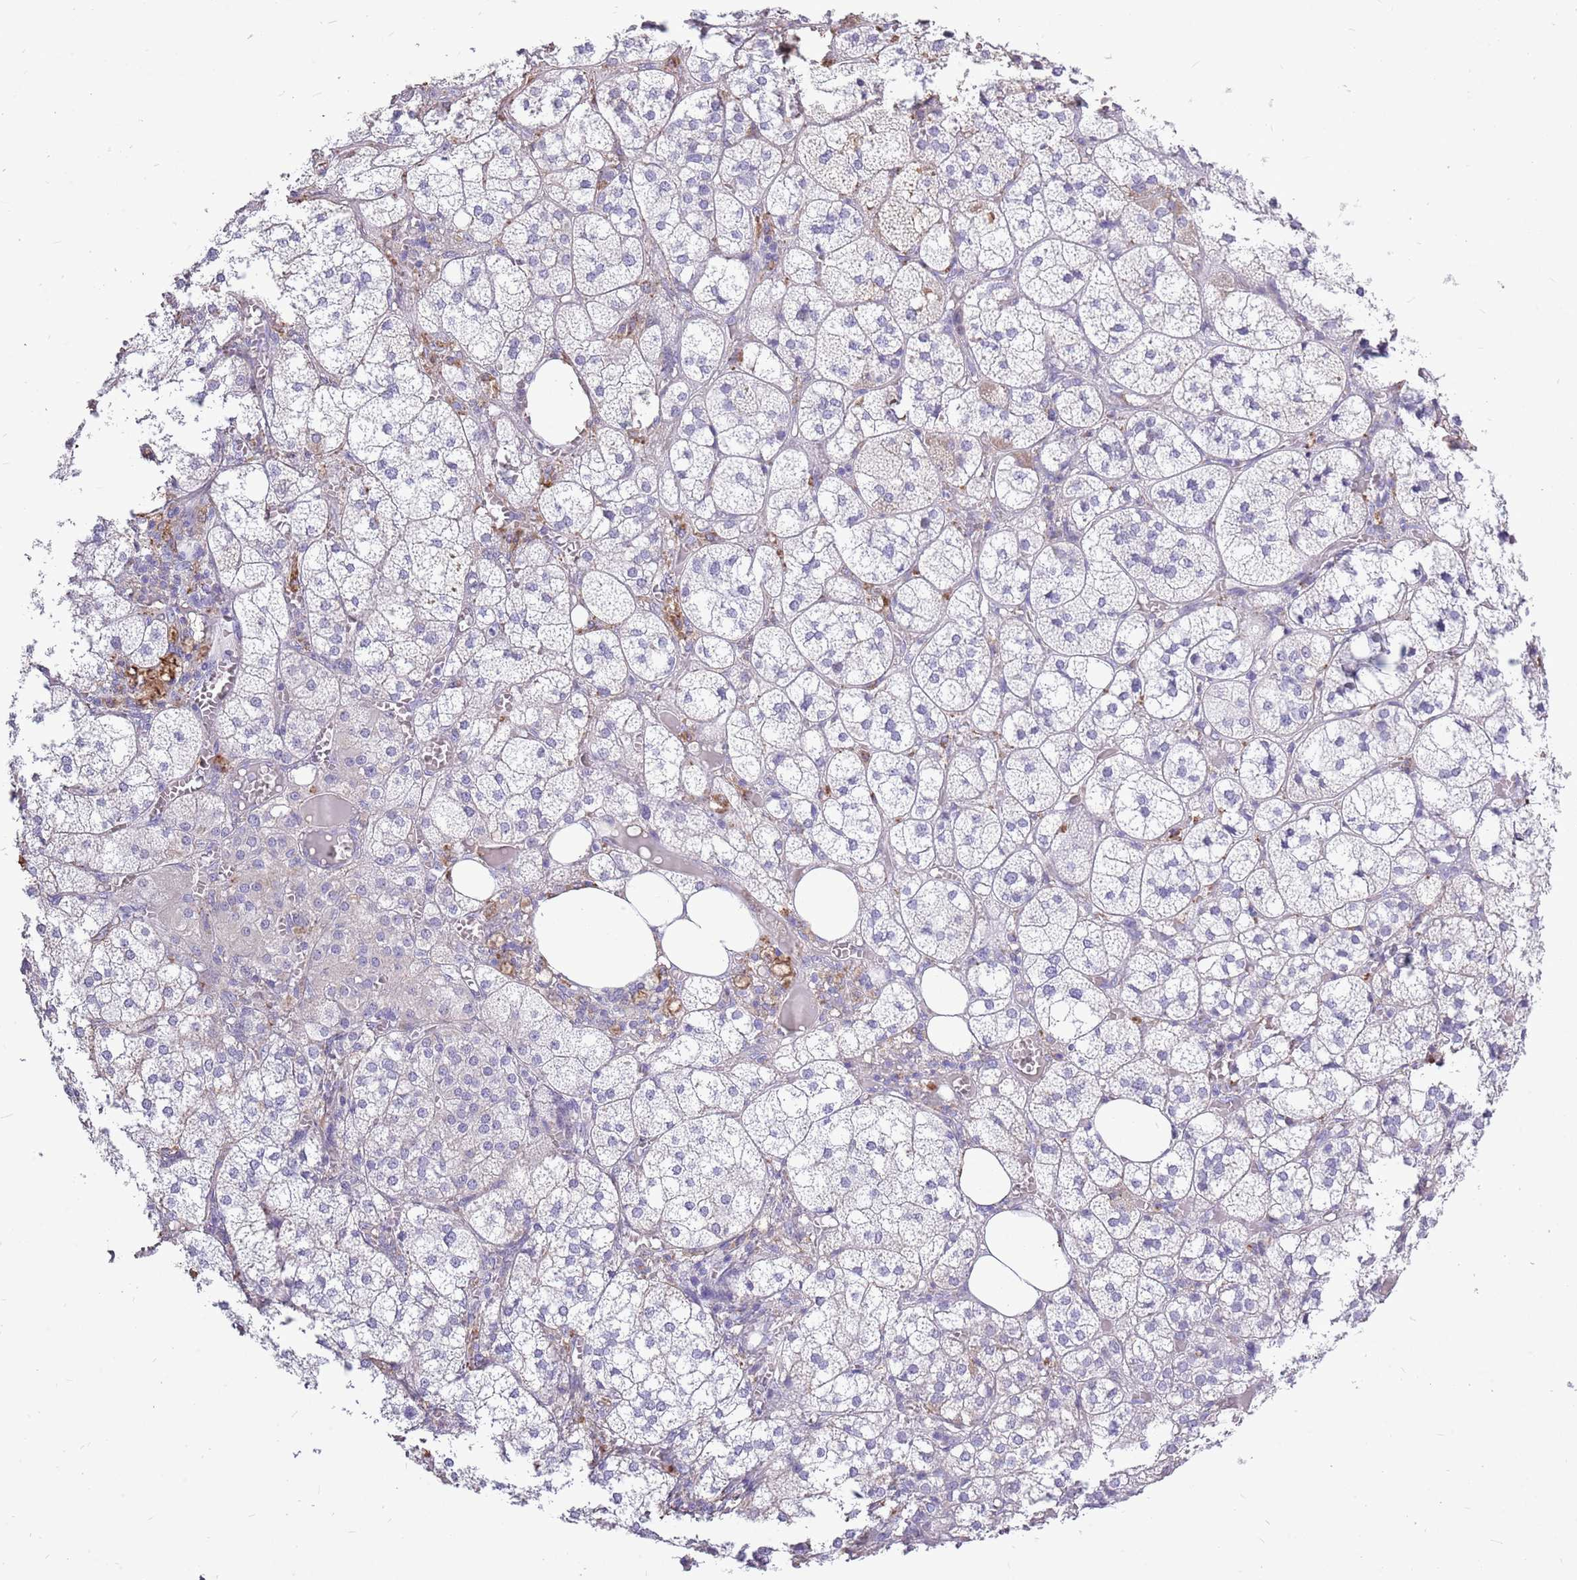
{"staining": {"intensity": "negative", "quantity": "none", "location": "none"}, "tissue": "adrenal gland", "cell_type": "Glandular cells", "image_type": "normal", "snomed": [{"axis": "morphology", "description": "Normal tissue, NOS"}, {"axis": "topography", "description": "Adrenal gland"}], "caption": "Immunohistochemistry histopathology image of benign adrenal gland stained for a protein (brown), which reveals no staining in glandular cells. (DAB IHC with hematoxylin counter stain).", "gene": "ZNF425", "patient": {"sex": "female", "age": 61}}